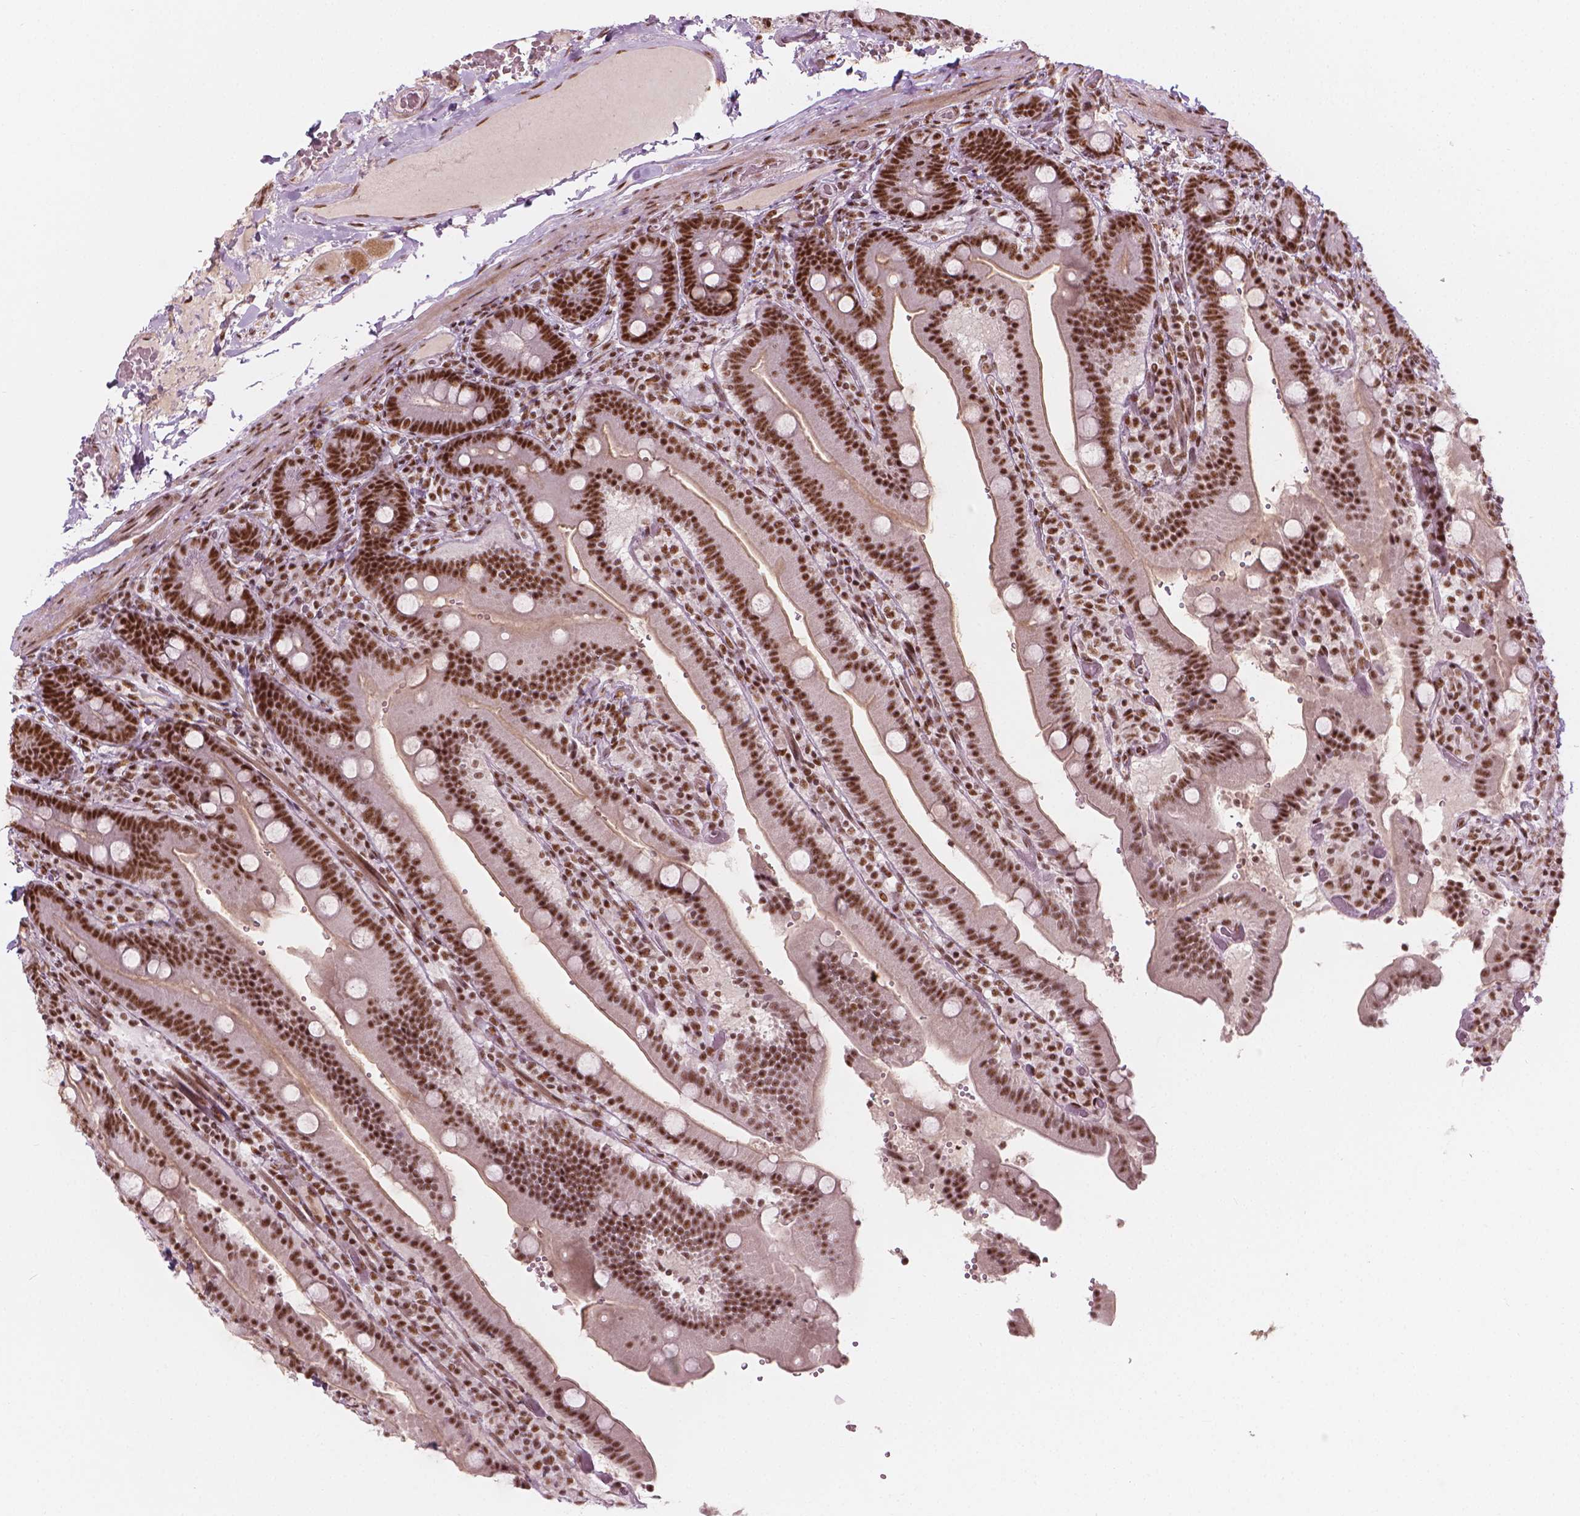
{"staining": {"intensity": "strong", "quantity": ">75%", "location": "nuclear"}, "tissue": "duodenum", "cell_type": "Glandular cells", "image_type": "normal", "snomed": [{"axis": "morphology", "description": "Normal tissue, NOS"}, {"axis": "topography", "description": "Duodenum"}], "caption": "Immunohistochemistry histopathology image of benign duodenum: duodenum stained using immunohistochemistry (IHC) reveals high levels of strong protein expression localized specifically in the nuclear of glandular cells, appearing as a nuclear brown color.", "gene": "ELF2", "patient": {"sex": "female", "age": 62}}